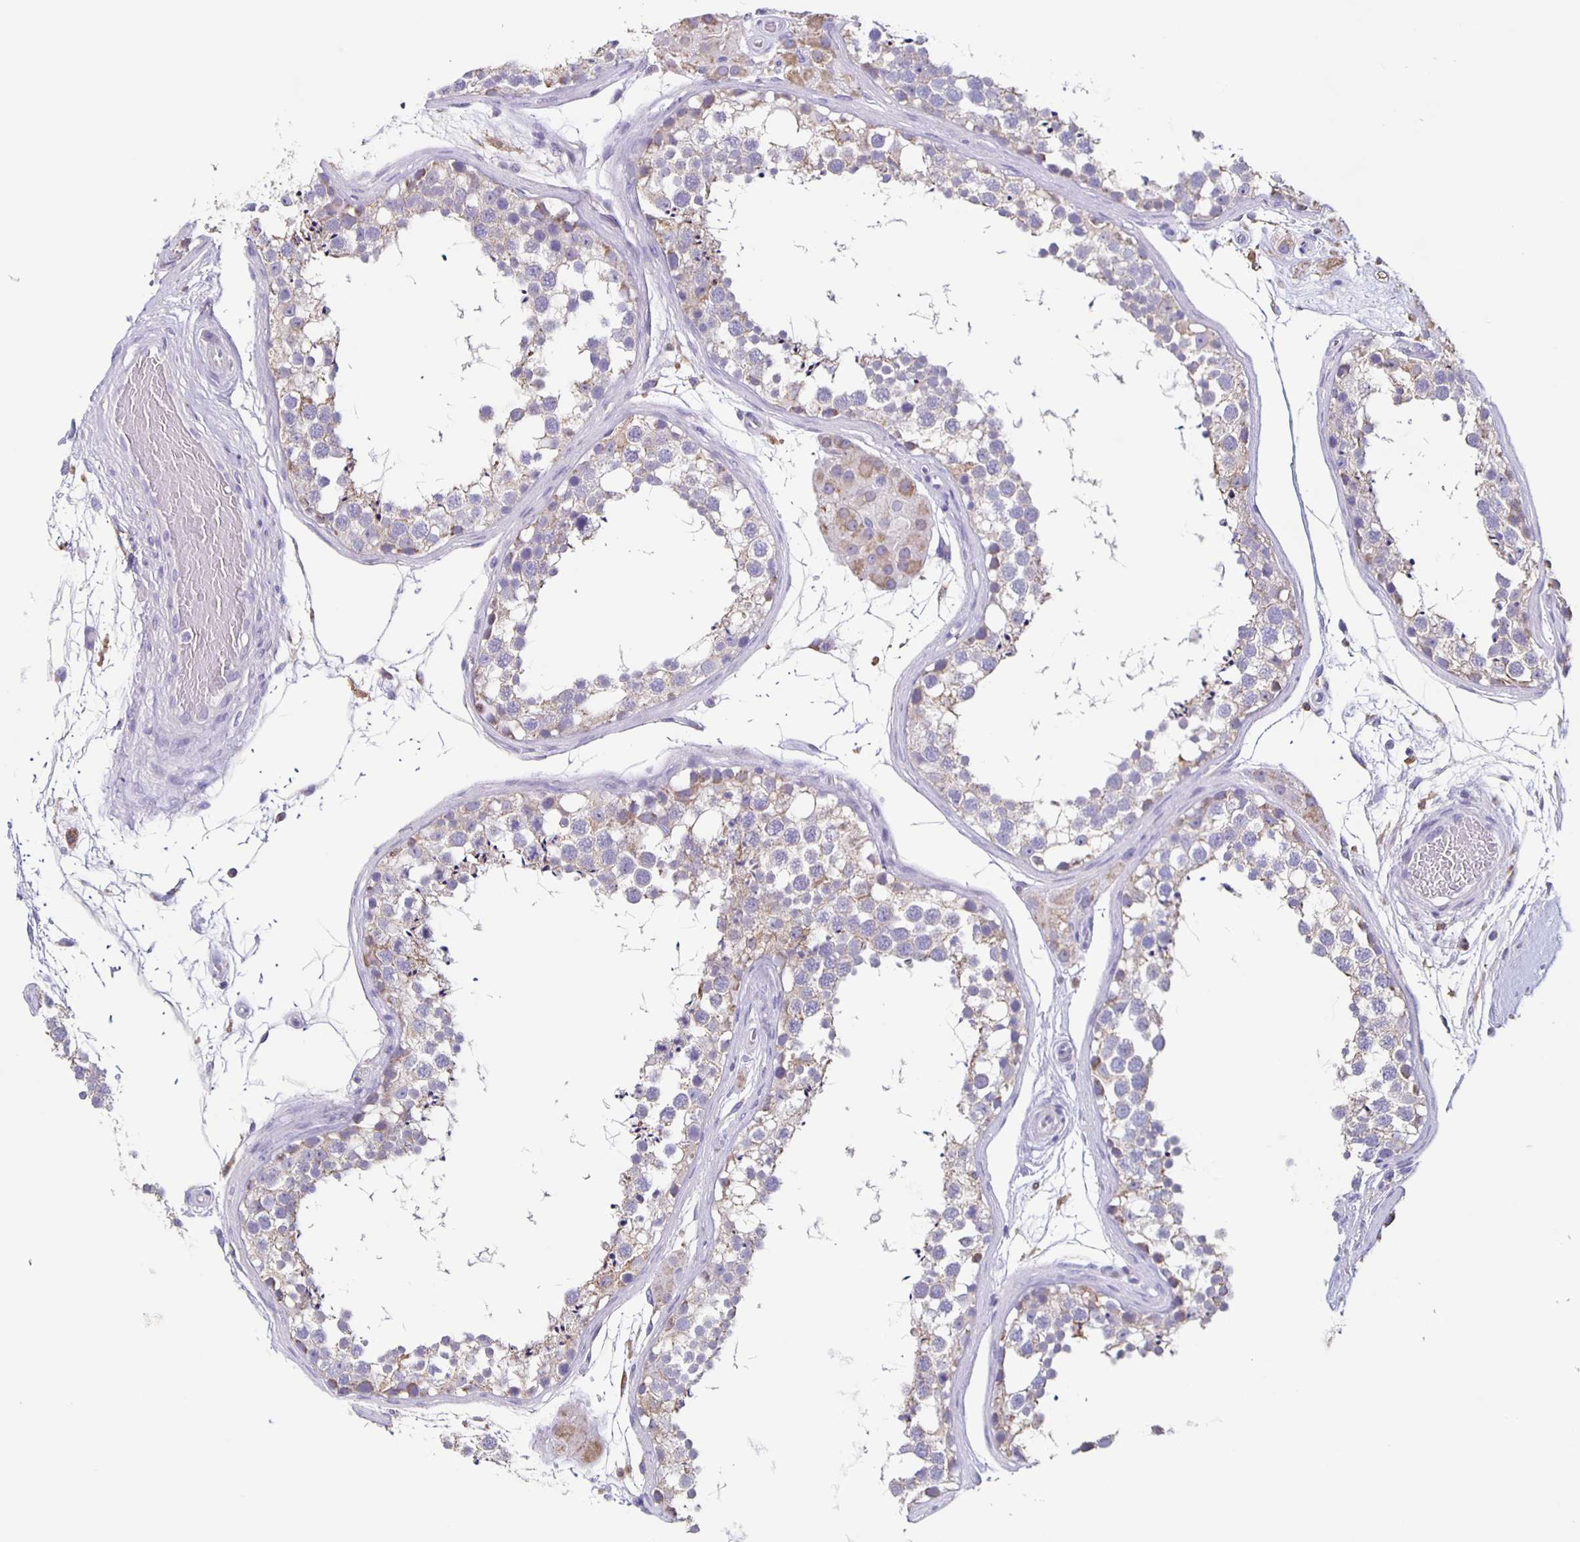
{"staining": {"intensity": "weak", "quantity": "25%-75%", "location": "cytoplasmic/membranous"}, "tissue": "testis", "cell_type": "Cells in seminiferous ducts", "image_type": "normal", "snomed": [{"axis": "morphology", "description": "Normal tissue, NOS"}, {"axis": "morphology", "description": "Seminoma, NOS"}, {"axis": "topography", "description": "Testis"}], "caption": "This is an image of immunohistochemistry (IHC) staining of unremarkable testis, which shows weak expression in the cytoplasmic/membranous of cells in seminiferous ducts.", "gene": "TPPP", "patient": {"sex": "male", "age": 65}}